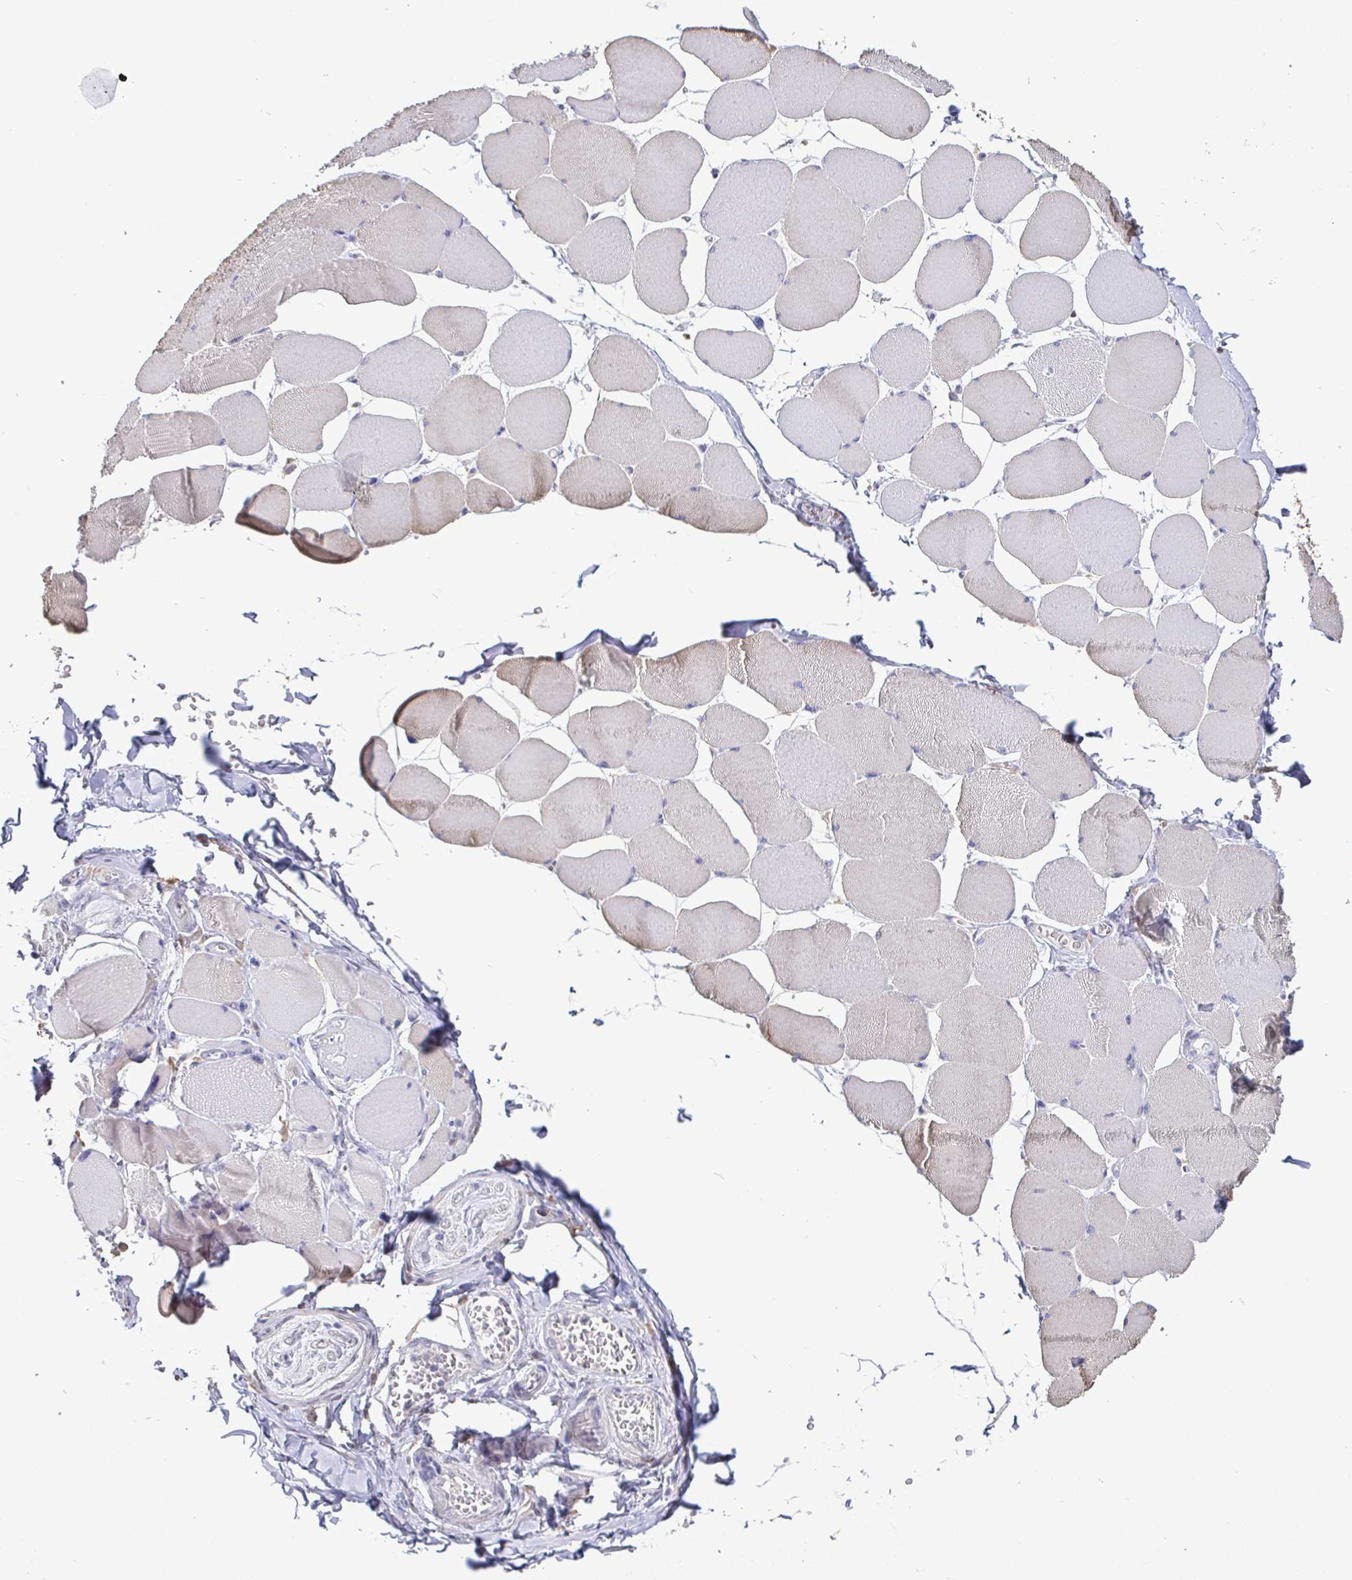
{"staining": {"intensity": "negative", "quantity": "none", "location": "none"}, "tissue": "skeletal muscle", "cell_type": "Myocytes", "image_type": "normal", "snomed": [{"axis": "morphology", "description": "Normal tissue, NOS"}, {"axis": "topography", "description": "Skeletal muscle"}], "caption": "IHC of benign skeletal muscle reveals no positivity in myocytes. (DAB immunohistochemistry (IHC) visualized using brightfield microscopy, high magnification).", "gene": "IDH1", "patient": {"sex": "female", "age": 75}}